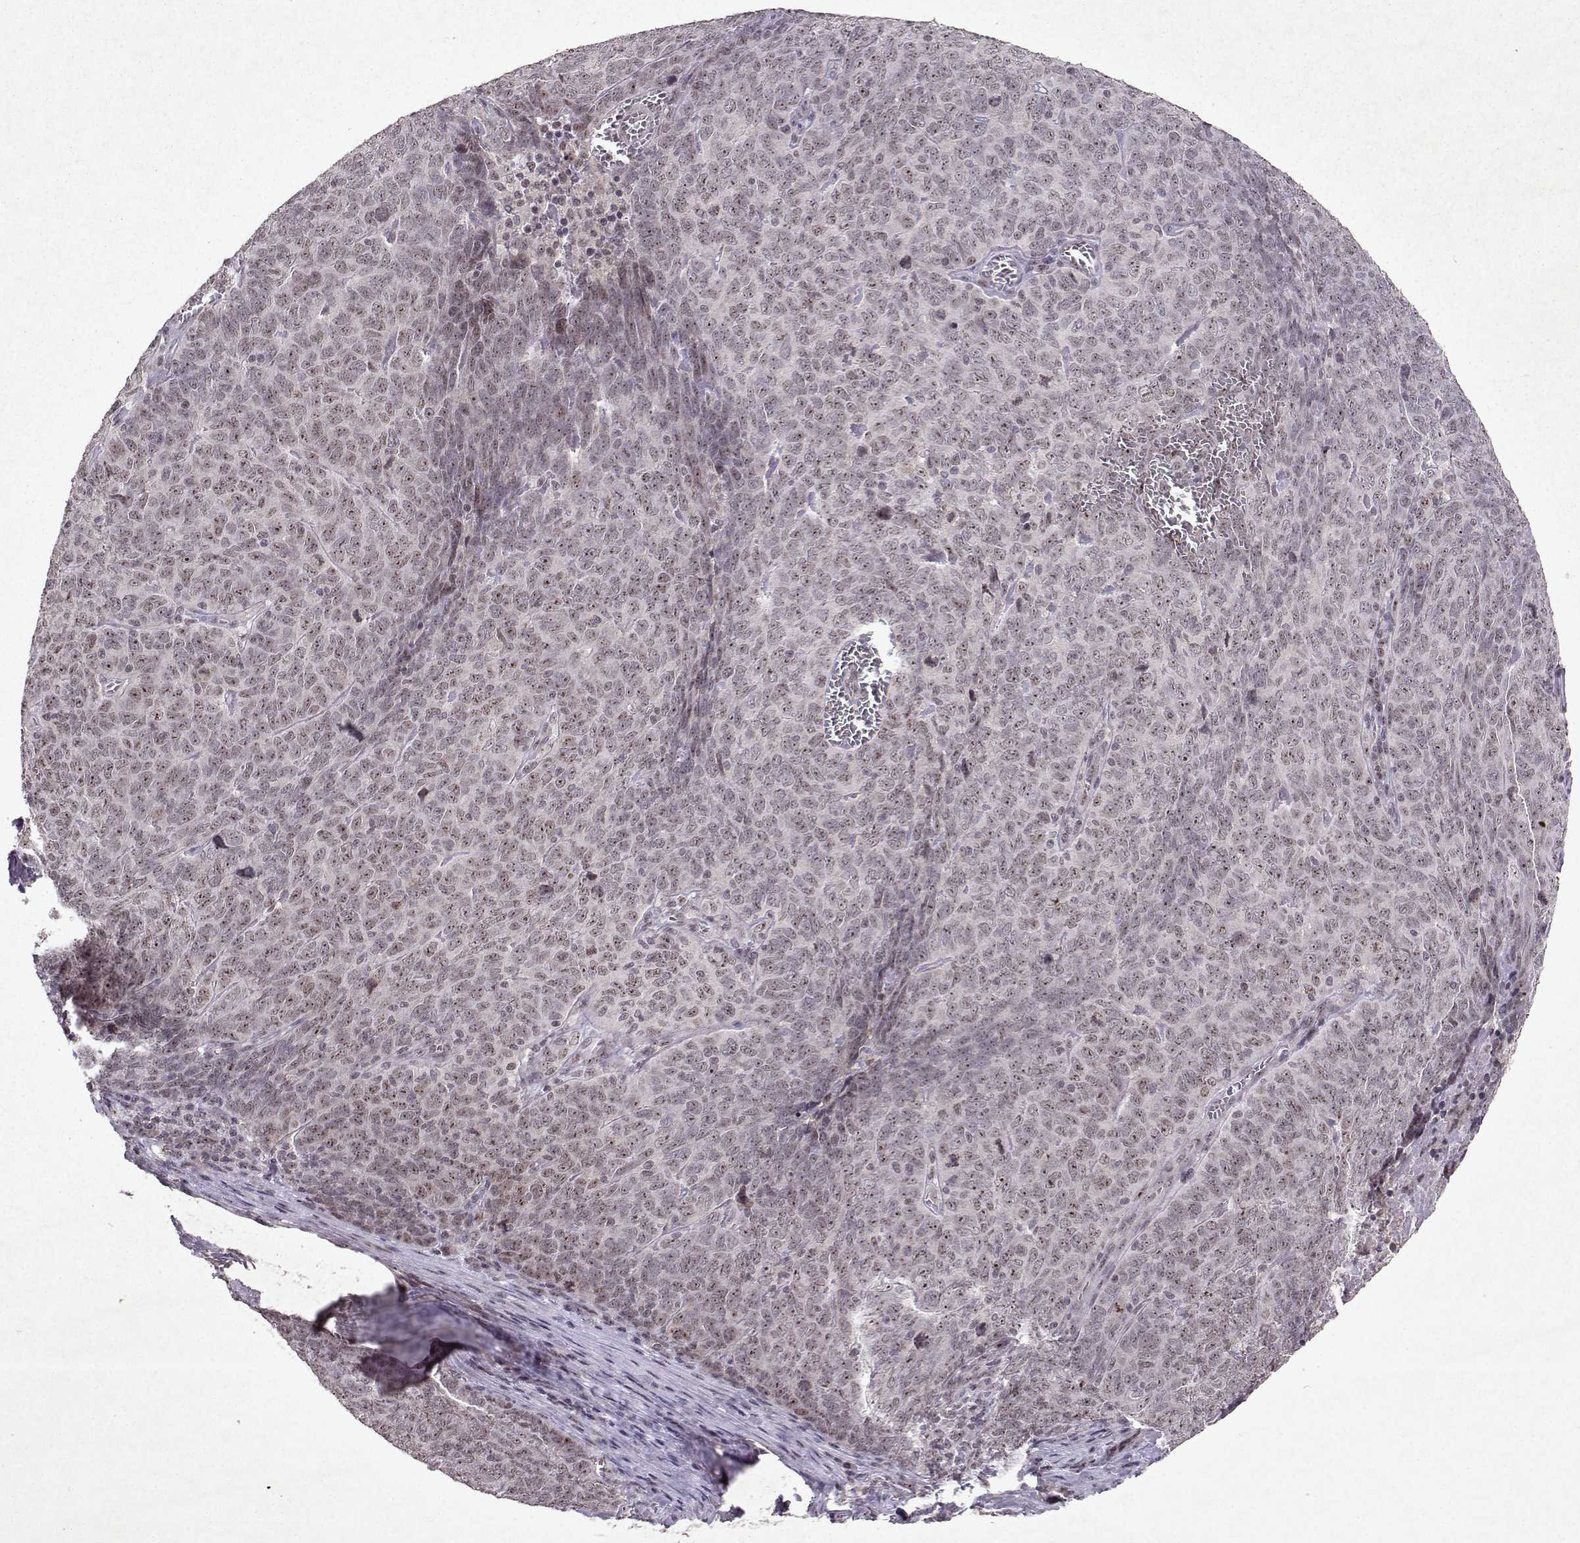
{"staining": {"intensity": "weak", "quantity": "25%-75%", "location": "nuclear"}, "tissue": "skin cancer", "cell_type": "Tumor cells", "image_type": "cancer", "snomed": [{"axis": "morphology", "description": "Squamous cell carcinoma, NOS"}, {"axis": "topography", "description": "Skin"}, {"axis": "topography", "description": "Anal"}], "caption": "Protein expression analysis of skin cancer (squamous cell carcinoma) demonstrates weak nuclear staining in about 25%-75% of tumor cells.", "gene": "DDX56", "patient": {"sex": "female", "age": 51}}